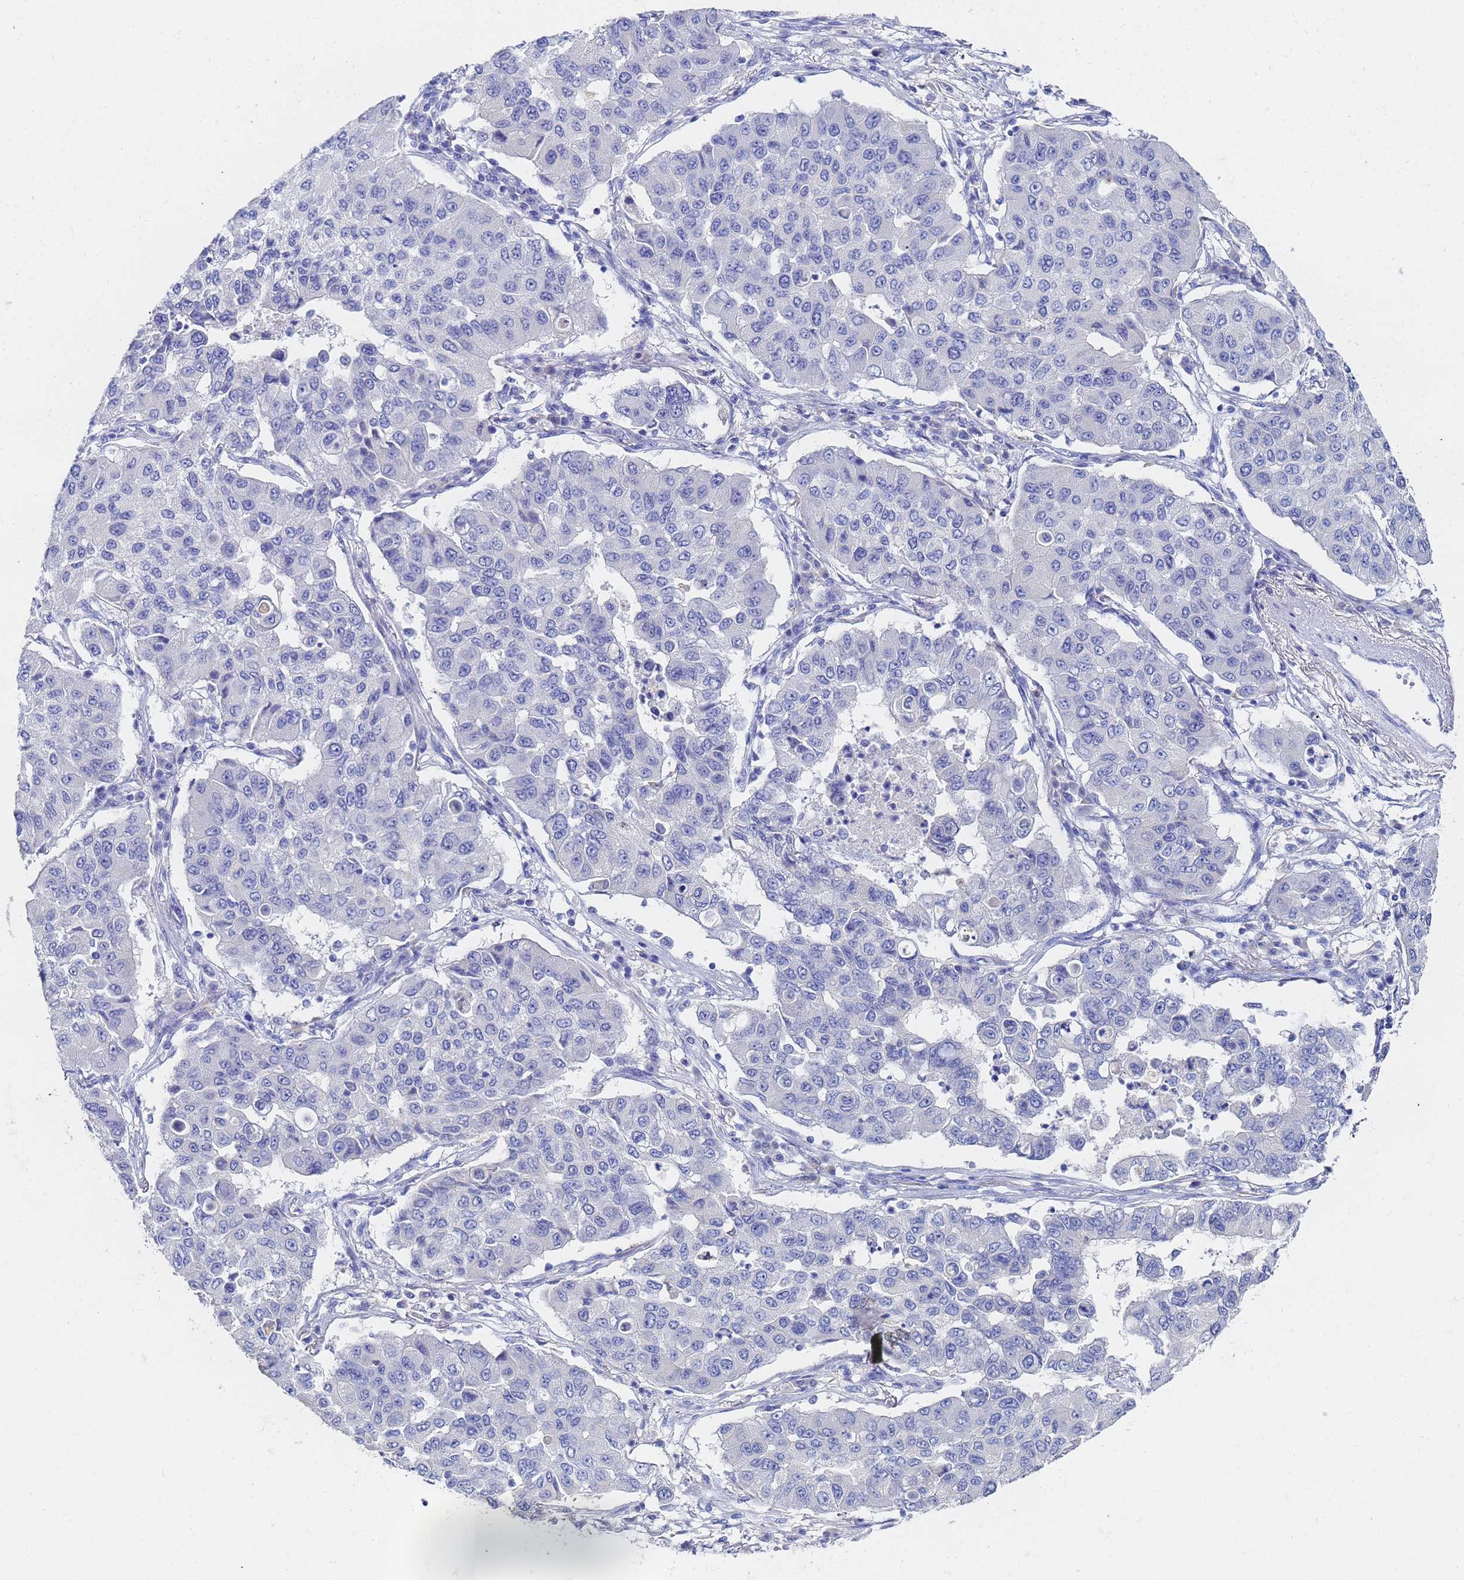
{"staining": {"intensity": "negative", "quantity": "none", "location": "none"}, "tissue": "lung cancer", "cell_type": "Tumor cells", "image_type": "cancer", "snomed": [{"axis": "morphology", "description": "Squamous cell carcinoma, NOS"}, {"axis": "topography", "description": "Lung"}], "caption": "Lung cancer (squamous cell carcinoma) stained for a protein using immunohistochemistry (IHC) demonstrates no staining tumor cells.", "gene": "C2orf72", "patient": {"sex": "male", "age": 74}}